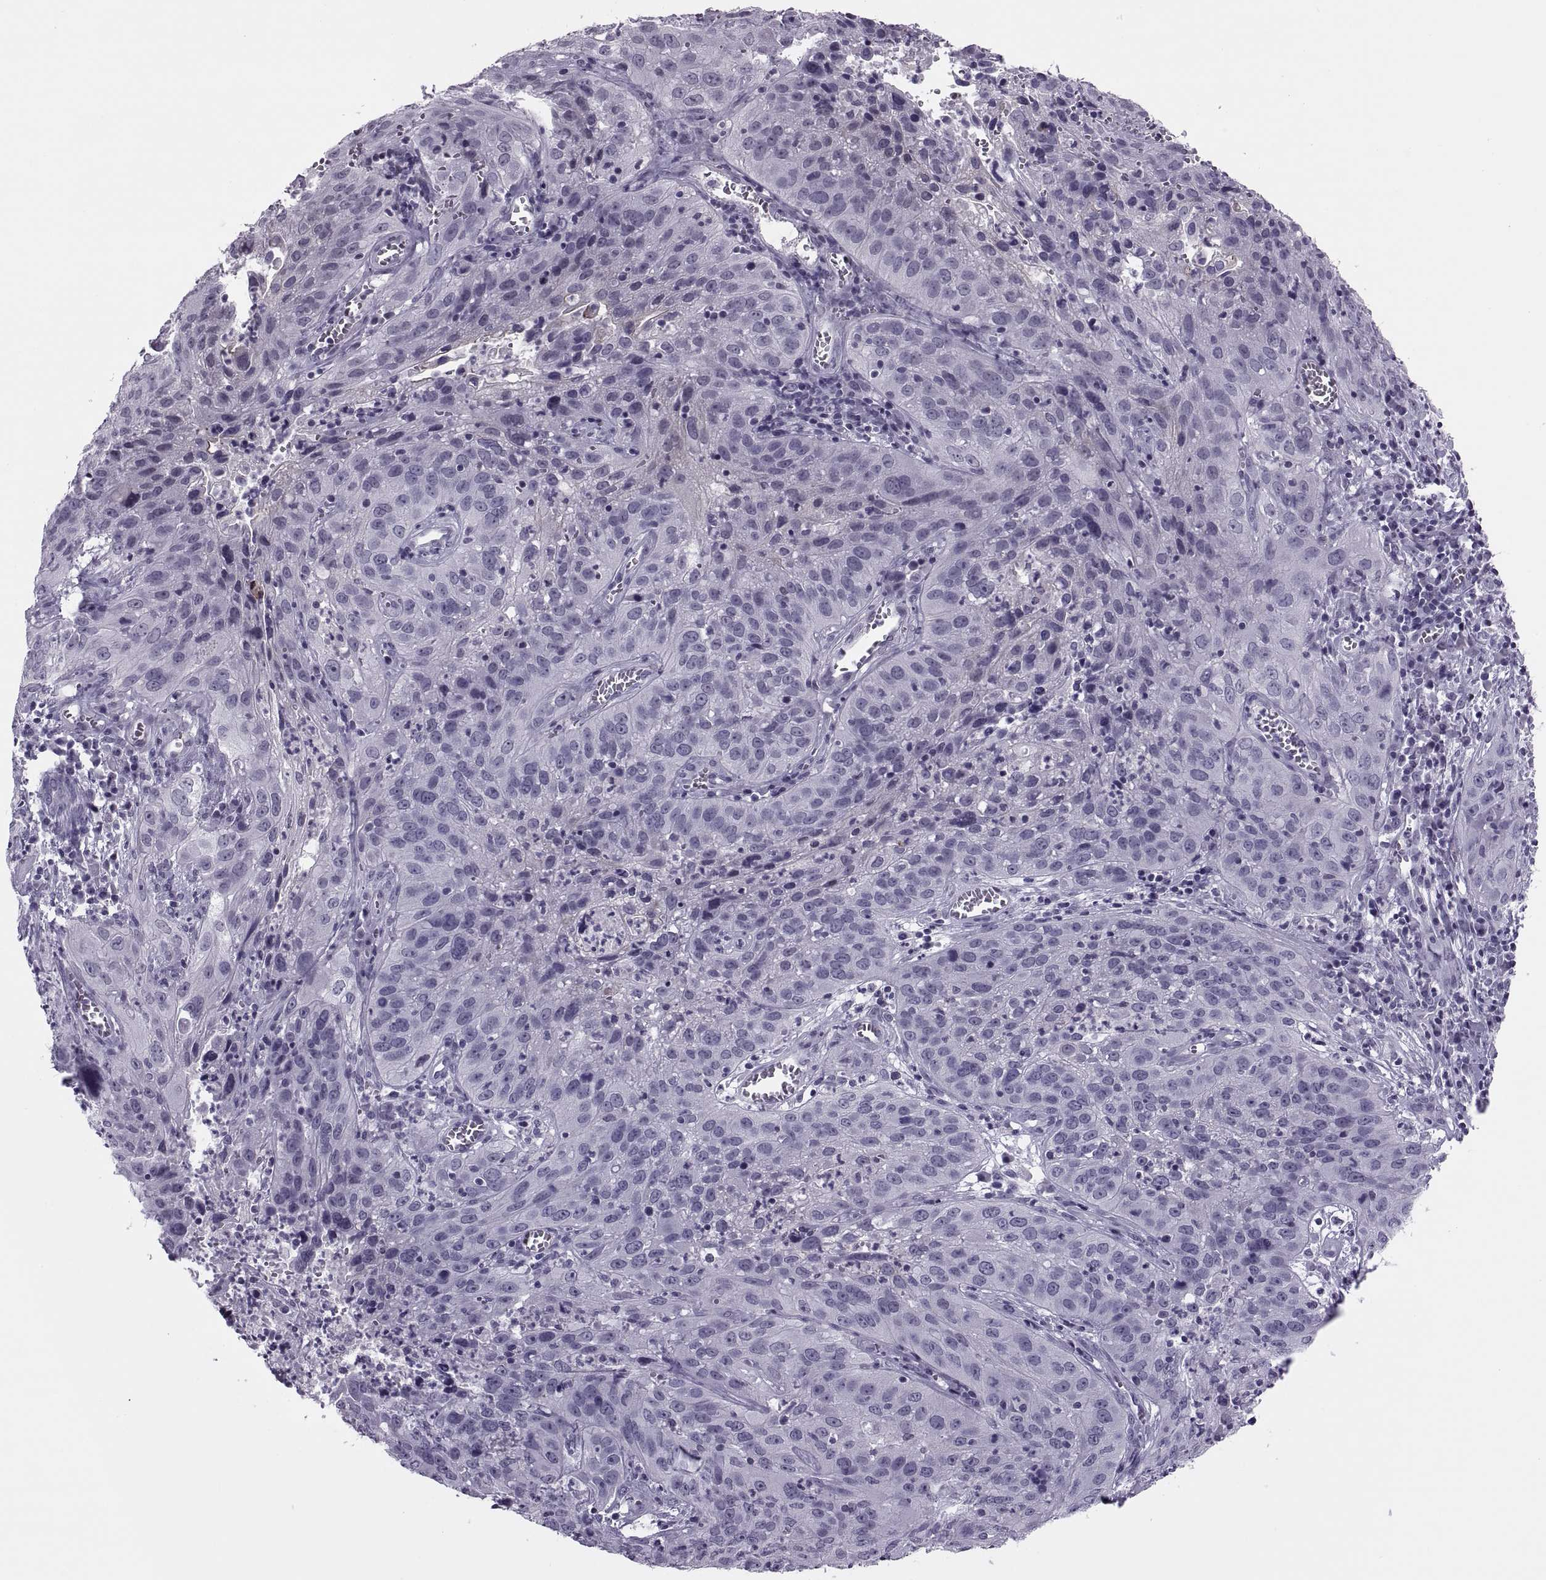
{"staining": {"intensity": "negative", "quantity": "none", "location": "none"}, "tissue": "cervical cancer", "cell_type": "Tumor cells", "image_type": "cancer", "snomed": [{"axis": "morphology", "description": "Squamous cell carcinoma, NOS"}, {"axis": "topography", "description": "Cervix"}], "caption": "This is an IHC image of human cervical cancer. There is no staining in tumor cells.", "gene": "SYNGR4", "patient": {"sex": "female", "age": 32}}